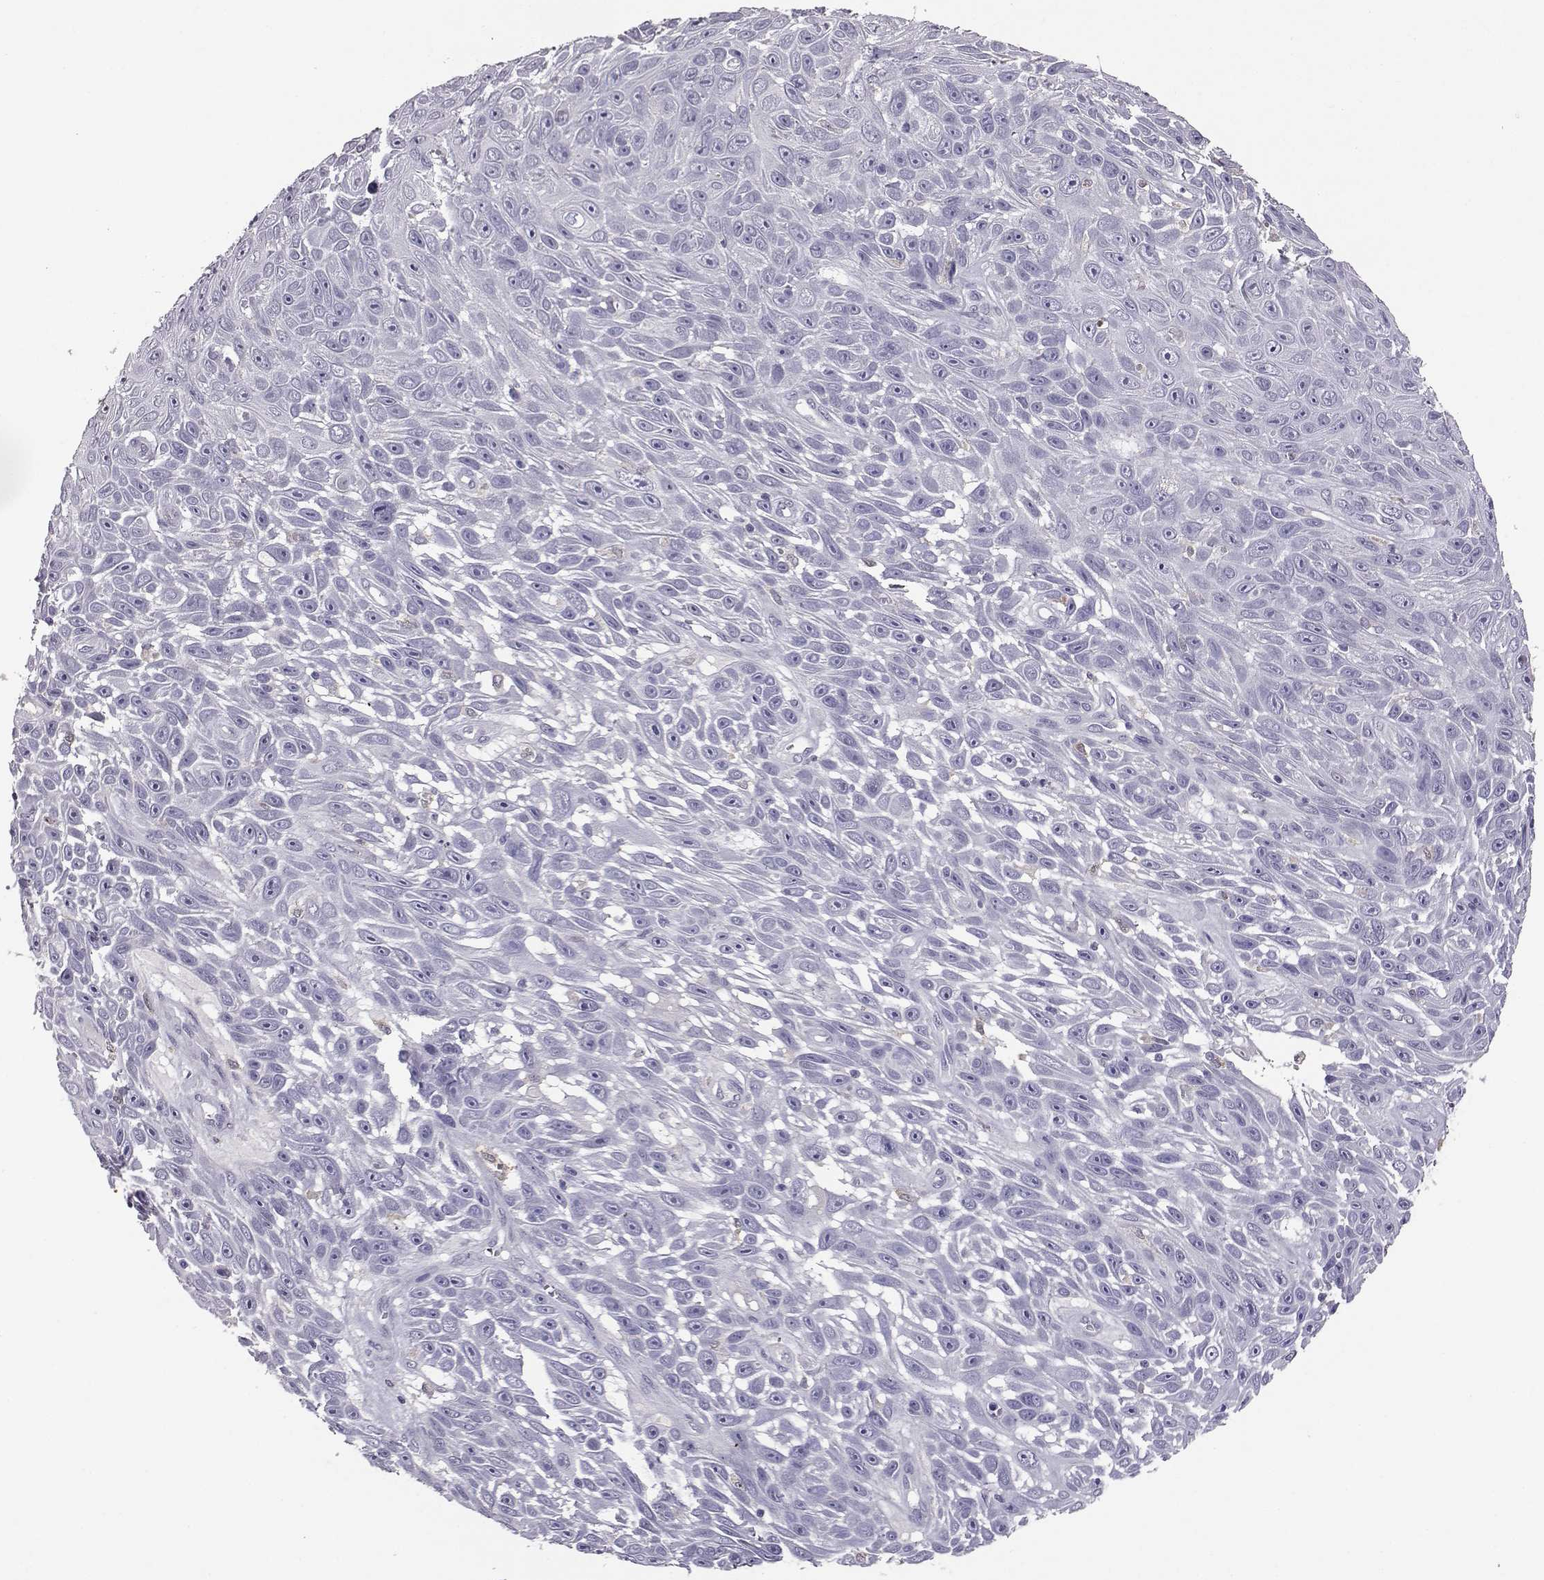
{"staining": {"intensity": "negative", "quantity": "none", "location": "none"}, "tissue": "skin cancer", "cell_type": "Tumor cells", "image_type": "cancer", "snomed": [{"axis": "morphology", "description": "Squamous cell carcinoma, NOS"}, {"axis": "topography", "description": "Skin"}], "caption": "IHC of human skin cancer (squamous cell carcinoma) reveals no positivity in tumor cells. The staining was performed using DAB (3,3'-diaminobenzidine) to visualize the protein expression in brown, while the nuclei were stained in blue with hematoxylin (Magnification: 20x).", "gene": "AKR1B1", "patient": {"sex": "male", "age": 82}}